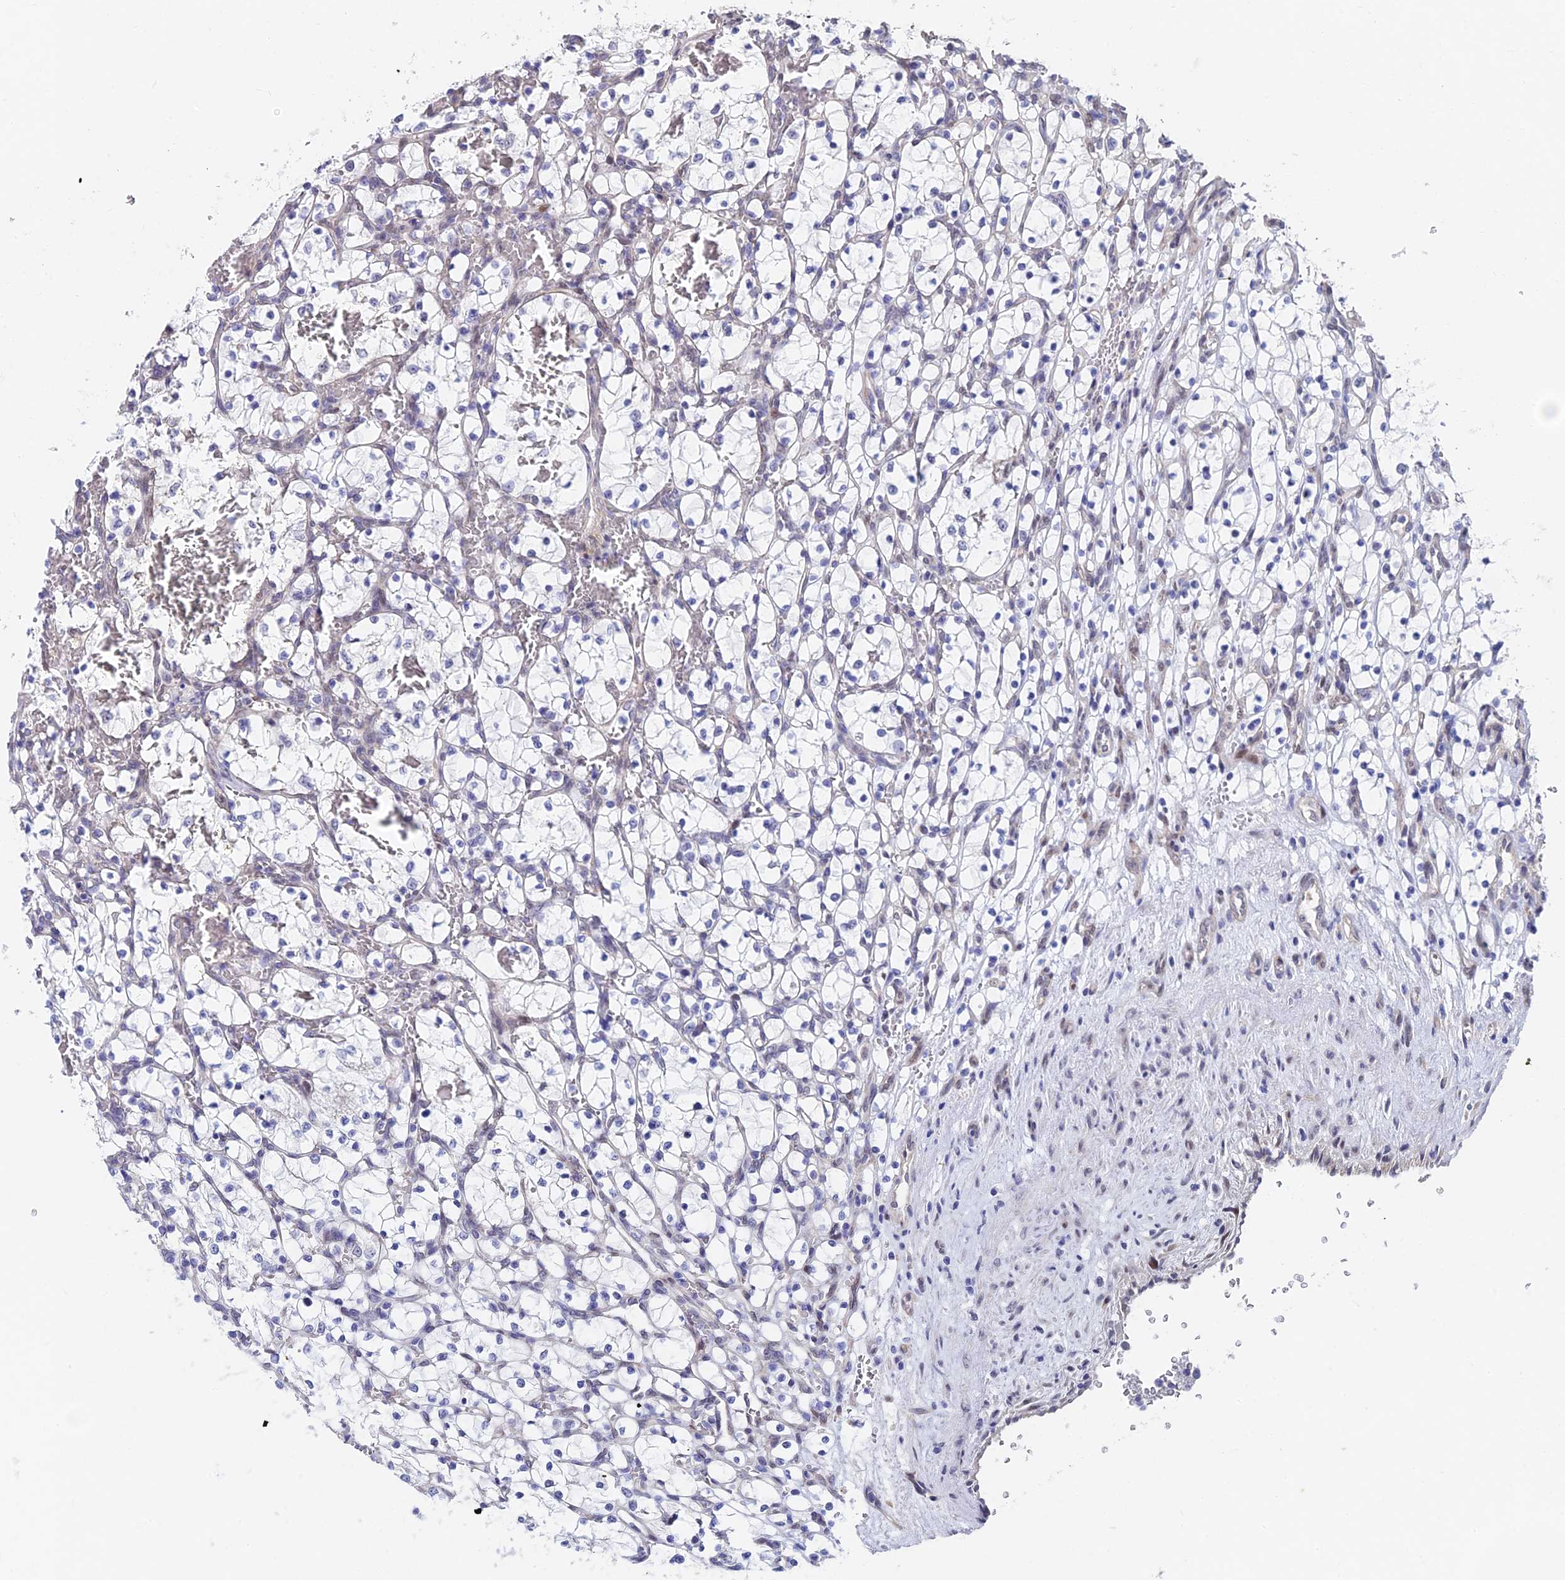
{"staining": {"intensity": "negative", "quantity": "none", "location": "none"}, "tissue": "renal cancer", "cell_type": "Tumor cells", "image_type": "cancer", "snomed": [{"axis": "morphology", "description": "Adenocarcinoma, NOS"}, {"axis": "topography", "description": "Kidney"}], "caption": "Adenocarcinoma (renal) stained for a protein using immunohistochemistry displays no expression tumor cells.", "gene": "TRIM24", "patient": {"sex": "female", "age": 69}}